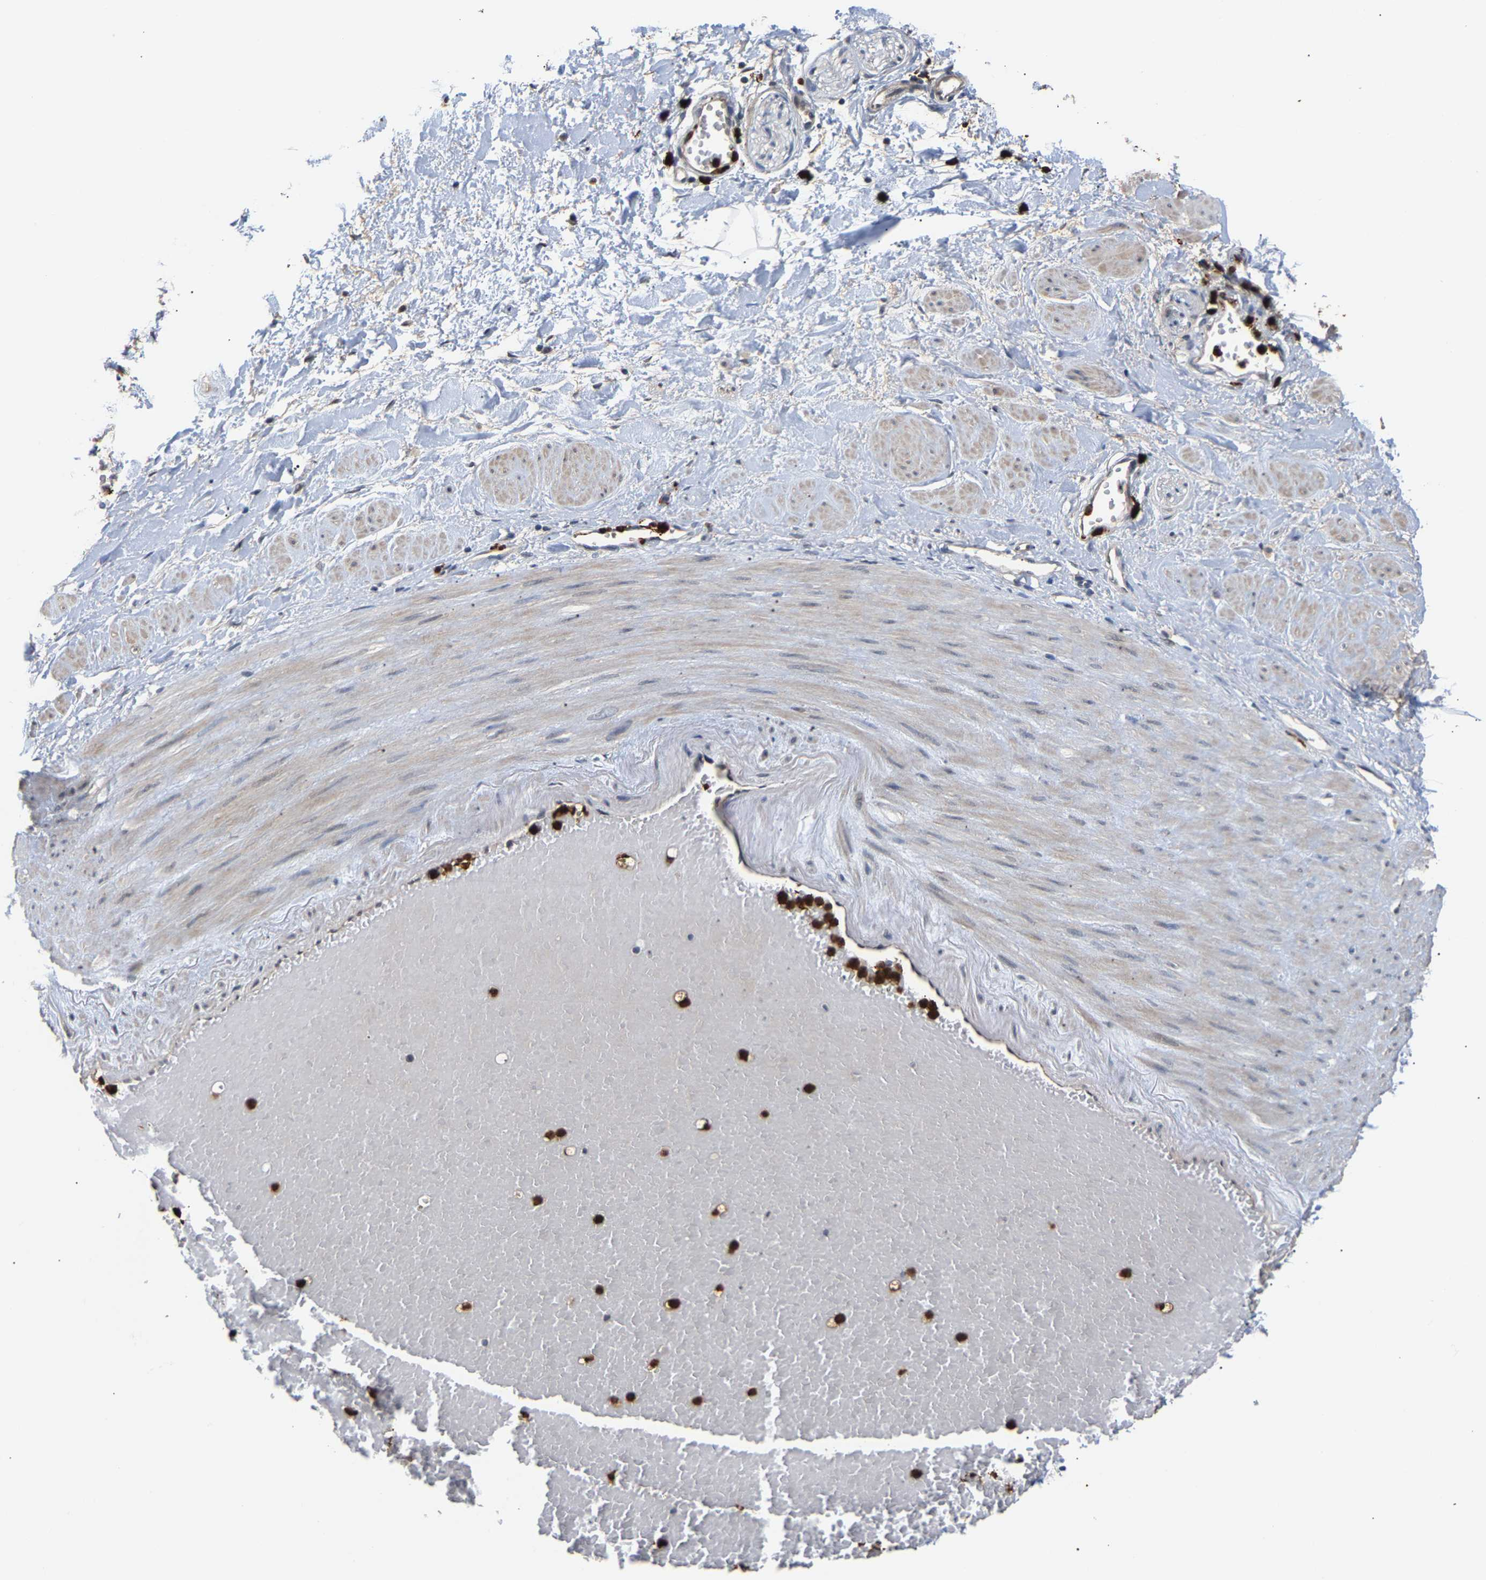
{"staining": {"intensity": "negative", "quantity": "none", "location": "none"}, "tissue": "adipose tissue", "cell_type": "Adipocytes", "image_type": "normal", "snomed": [{"axis": "morphology", "description": "Normal tissue, NOS"}, {"axis": "topography", "description": "Soft tissue"}, {"axis": "topography", "description": "Vascular tissue"}], "caption": "IHC photomicrograph of normal adipose tissue stained for a protein (brown), which exhibits no staining in adipocytes. The staining was performed using DAB to visualize the protein expression in brown, while the nuclei were stained in blue with hematoxylin (Magnification: 20x).", "gene": "TDRD7", "patient": {"sex": "female", "age": 35}}